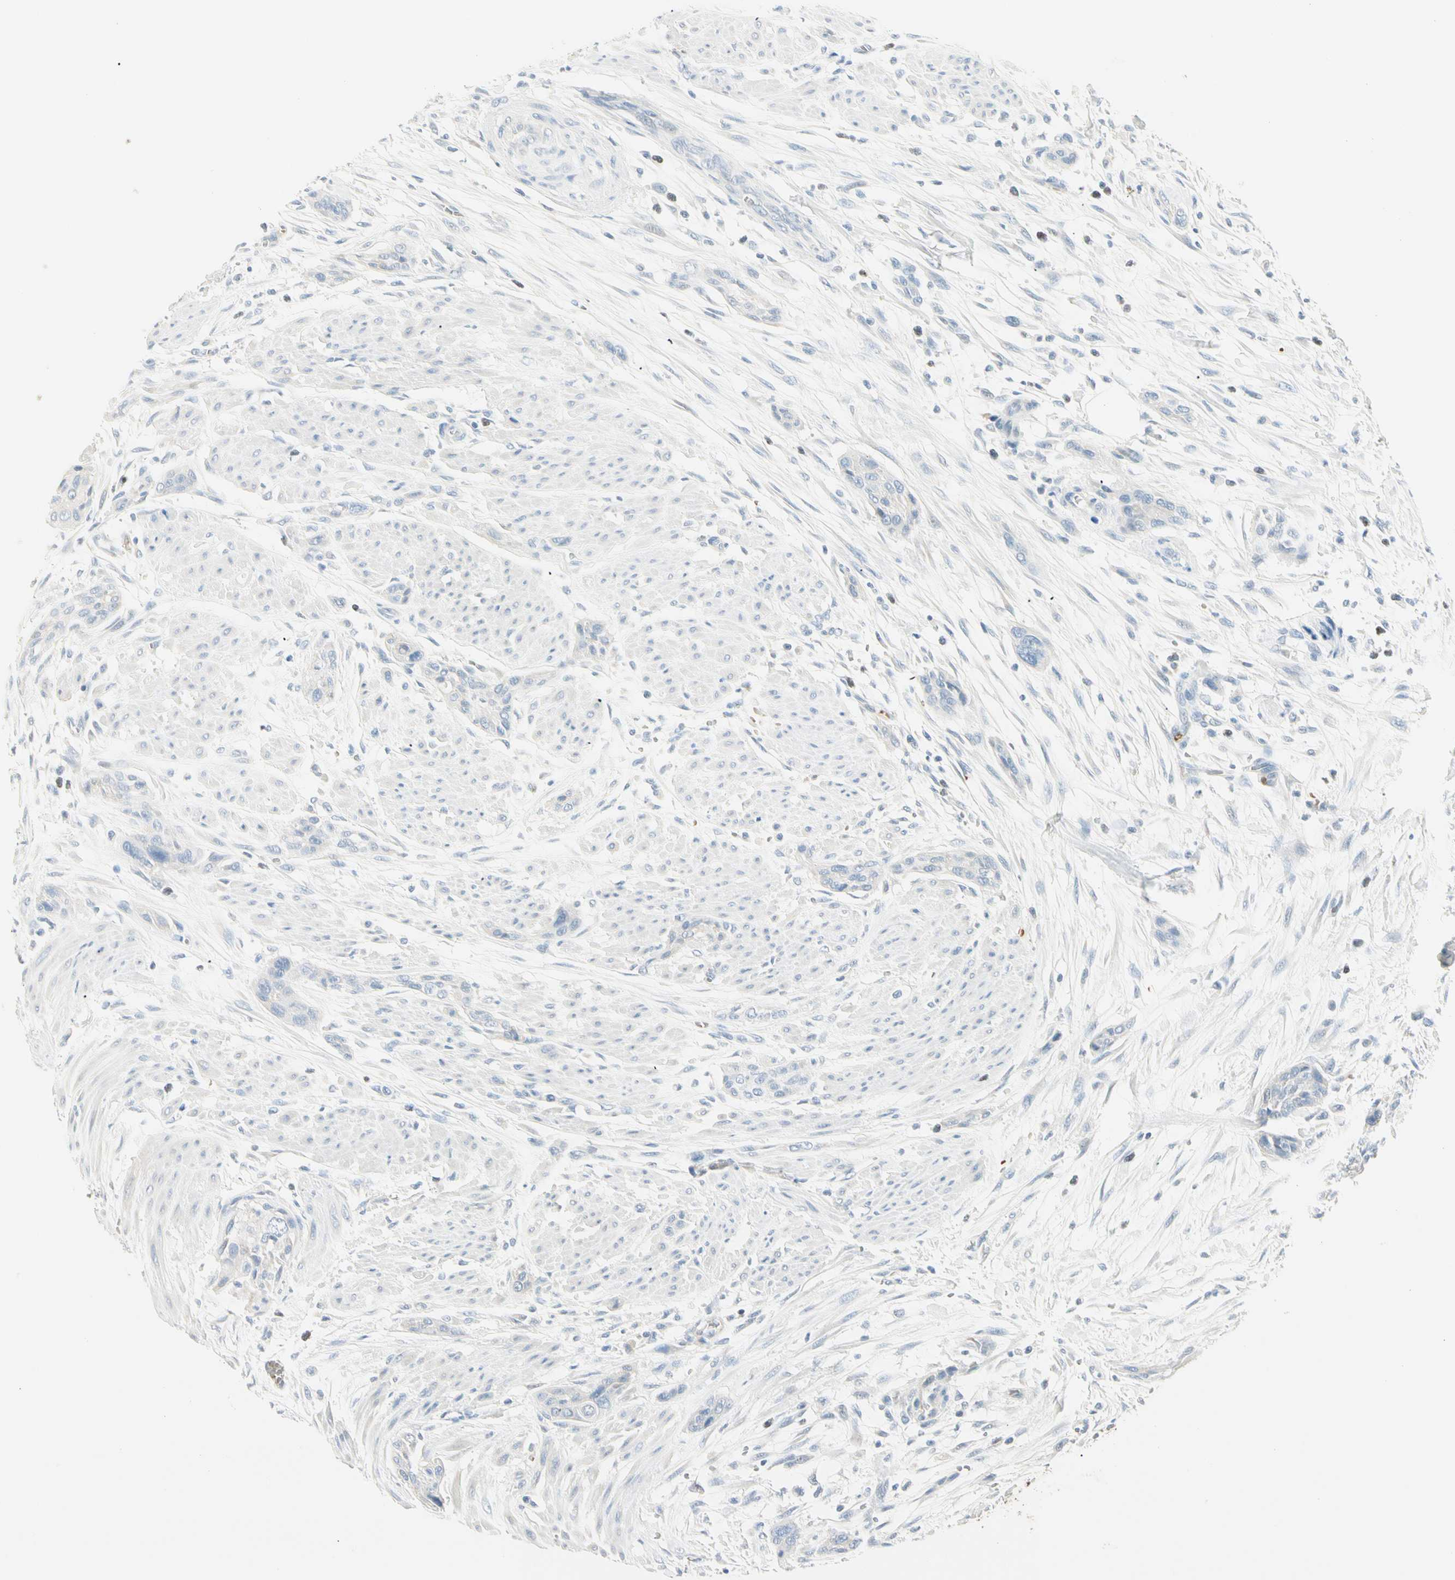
{"staining": {"intensity": "negative", "quantity": "none", "location": "none"}, "tissue": "urothelial cancer", "cell_type": "Tumor cells", "image_type": "cancer", "snomed": [{"axis": "morphology", "description": "Urothelial carcinoma, High grade"}, {"axis": "topography", "description": "Urinary bladder"}], "caption": "Tumor cells show no significant protein positivity in urothelial carcinoma (high-grade).", "gene": "CA1", "patient": {"sex": "male", "age": 35}}